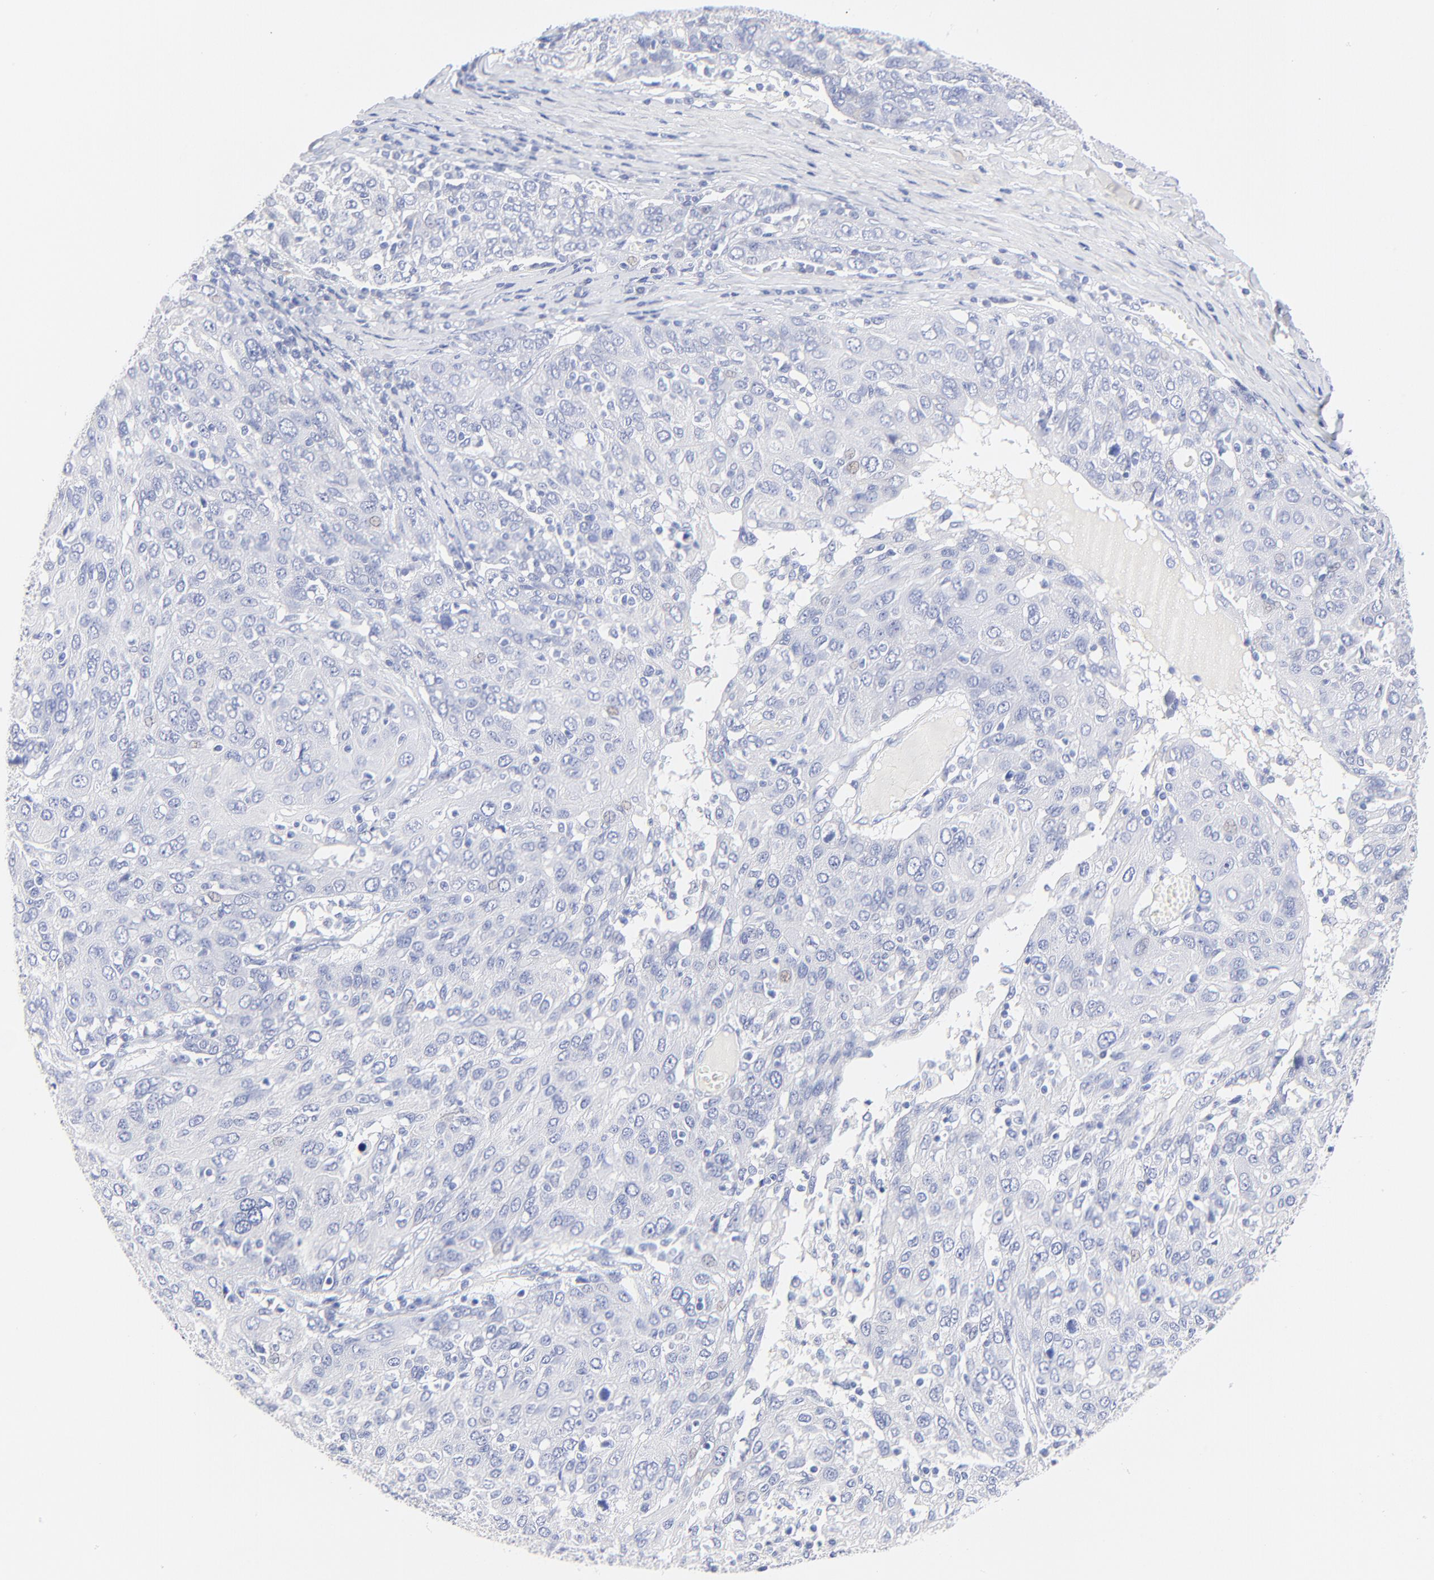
{"staining": {"intensity": "negative", "quantity": "none", "location": "none"}, "tissue": "ovarian cancer", "cell_type": "Tumor cells", "image_type": "cancer", "snomed": [{"axis": "morphology", "description": "Carcinoma, endometroid"}, {"axis": "topography", "description": "Ovary"}], "caption": "Human ovarian cancer stained for a protein using immunohistochemistry shows no positivity in tumor cells.", "gene": "SULT4A1", "patient": {"sex": "female", "age": 50}}